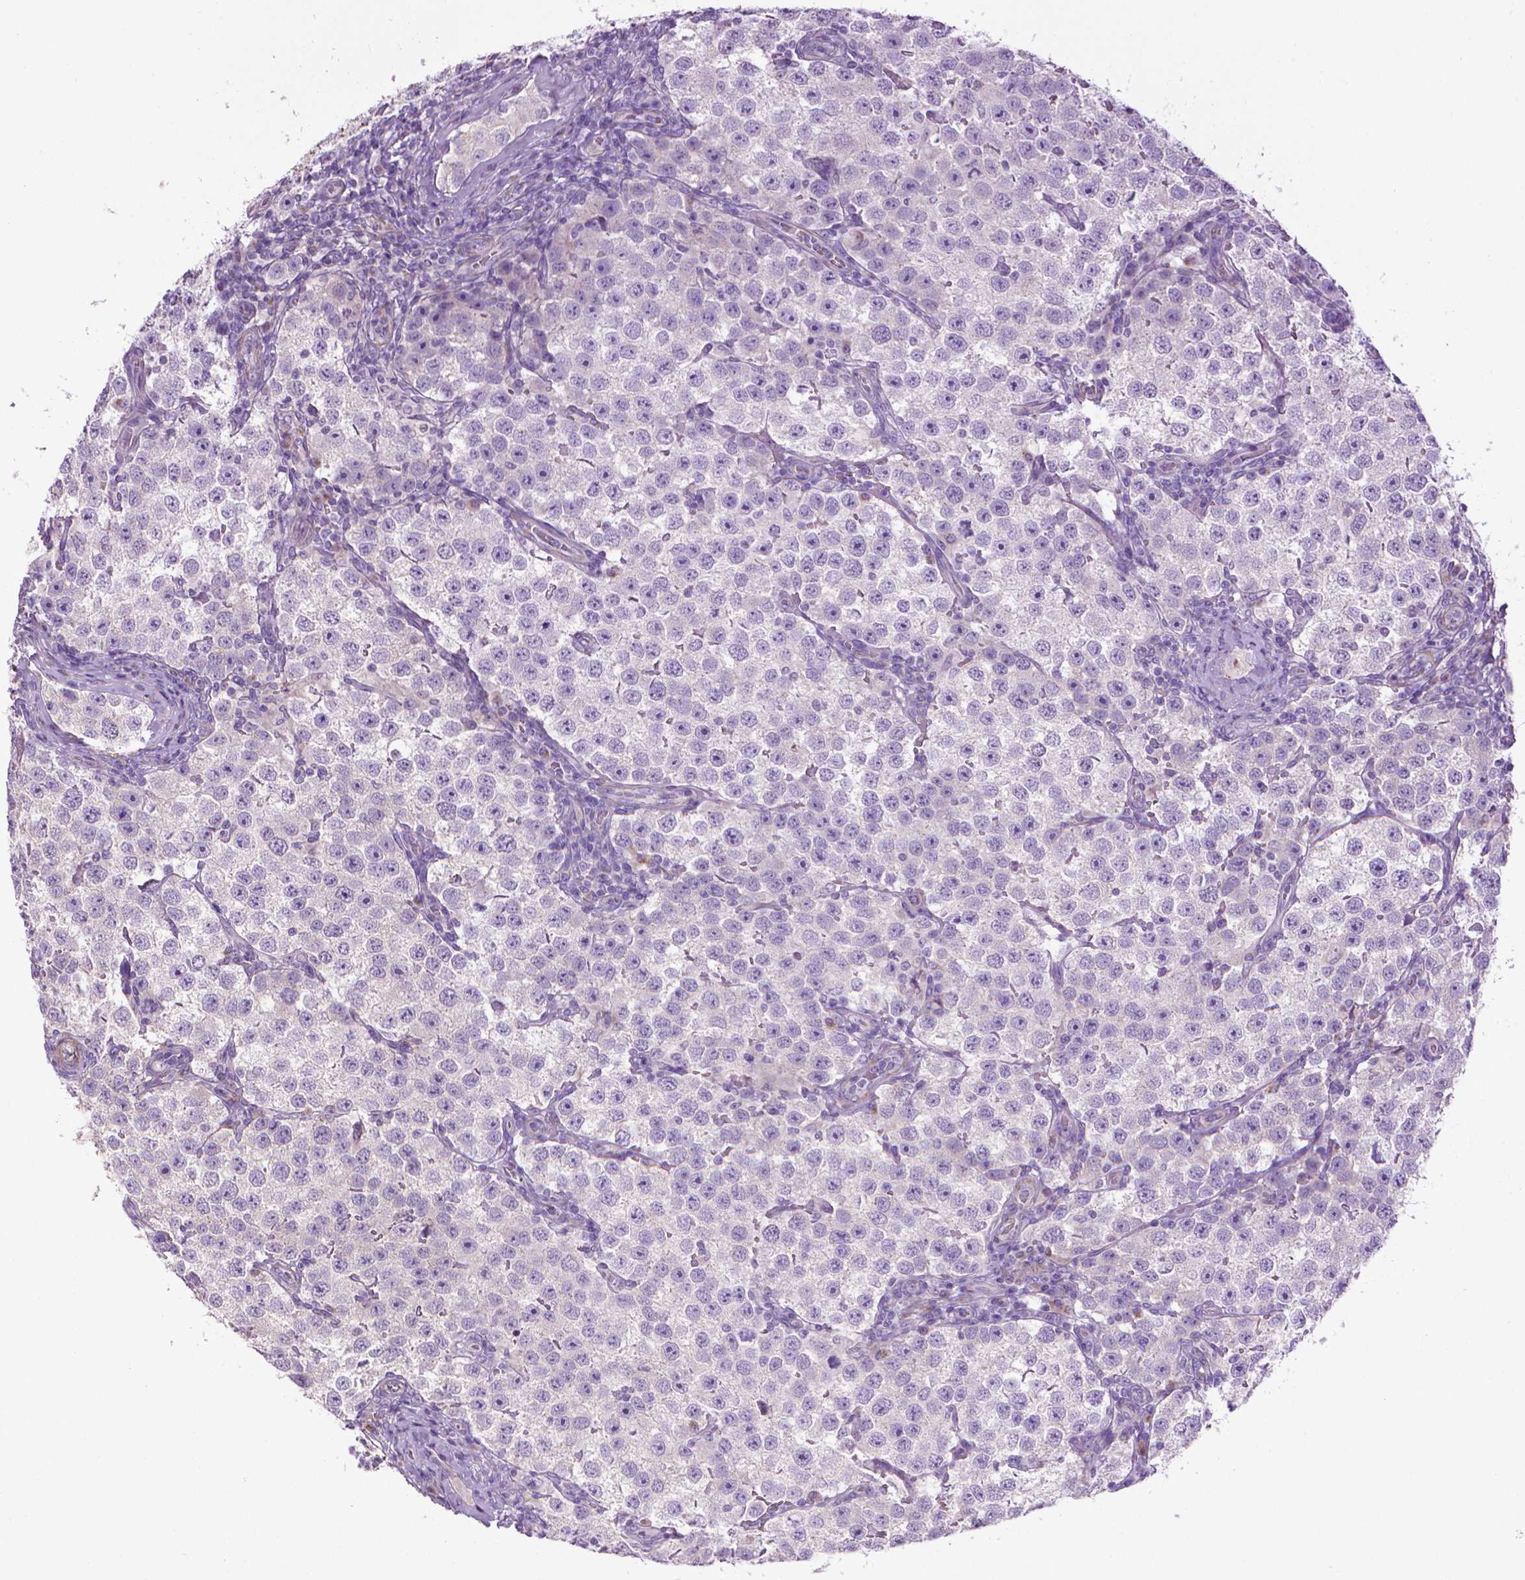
{"staining": {"intensity": "negative", "quantity": "none", "location": "none"}, "tissue": "testis cancer", "cell_type": "Tumor cells", "image_type": "cancer", "snomed": [{"axis": "morphology", "description": "Seminoma, NOS"}, {"axis": "topography", "description": "Testis"}], "caption": "An immunohistochemistry micrograph of seminoma (testis) is shown. There is no staining in tumor cells of seminoma (testis).", "gene": "AQP10", "patient": {"sex": "male", "age": 37}}